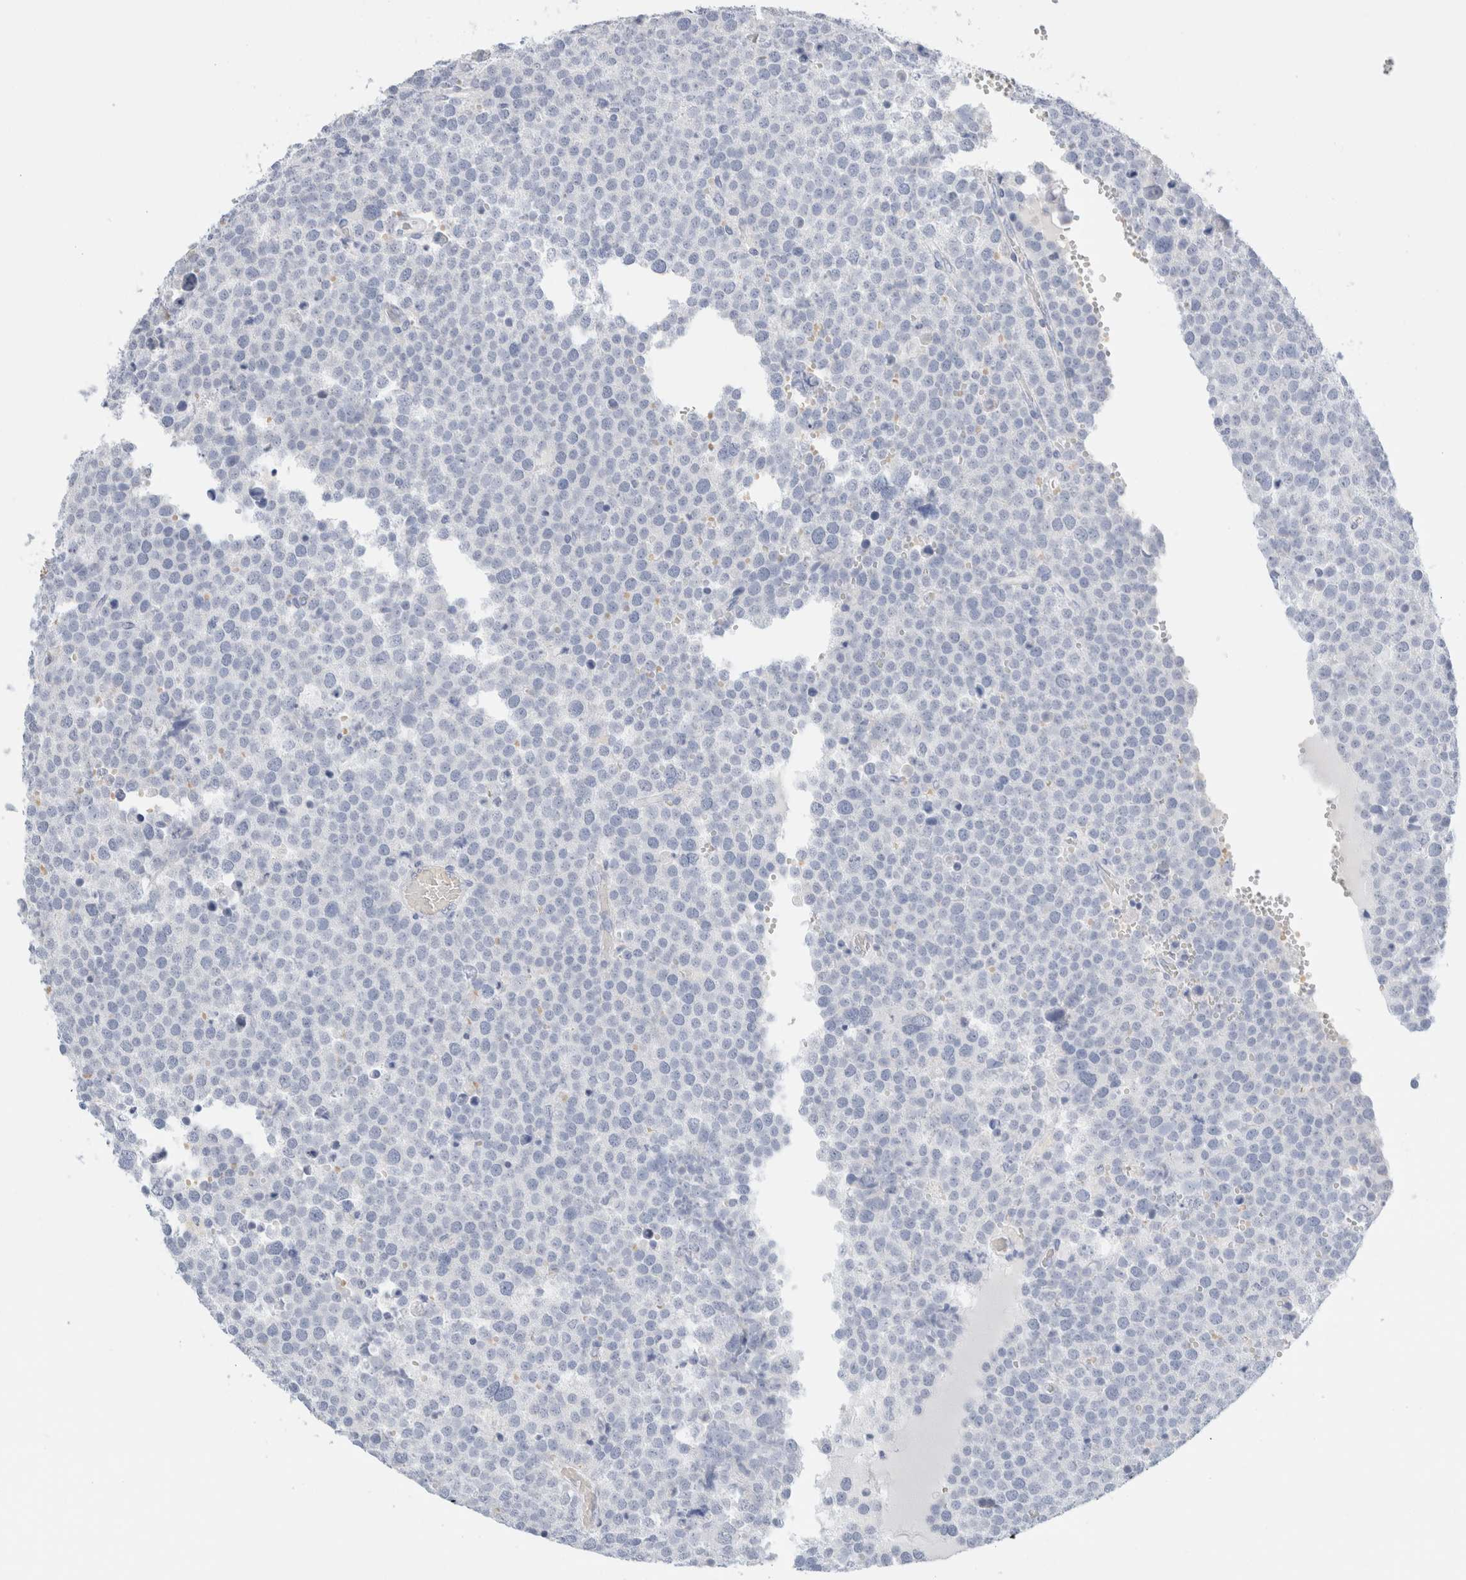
{"staining": {"intensity": "negative", "quantity": "none", "location": "none"}, "tissue": "testis cancer", "cell_type": "Tumor cells", "image_type": "cancer", "snomed": [{"axis": "morphology", "description": "Seminoma, NOS"}, {"axis": "topography", "description": "Testis"}], "caption": "This is an IHC image of human seminoma (testis). There is no positivity in tumor cells.", "gene": "ARG1", "patient": {"sex": "male", "age": 71}}